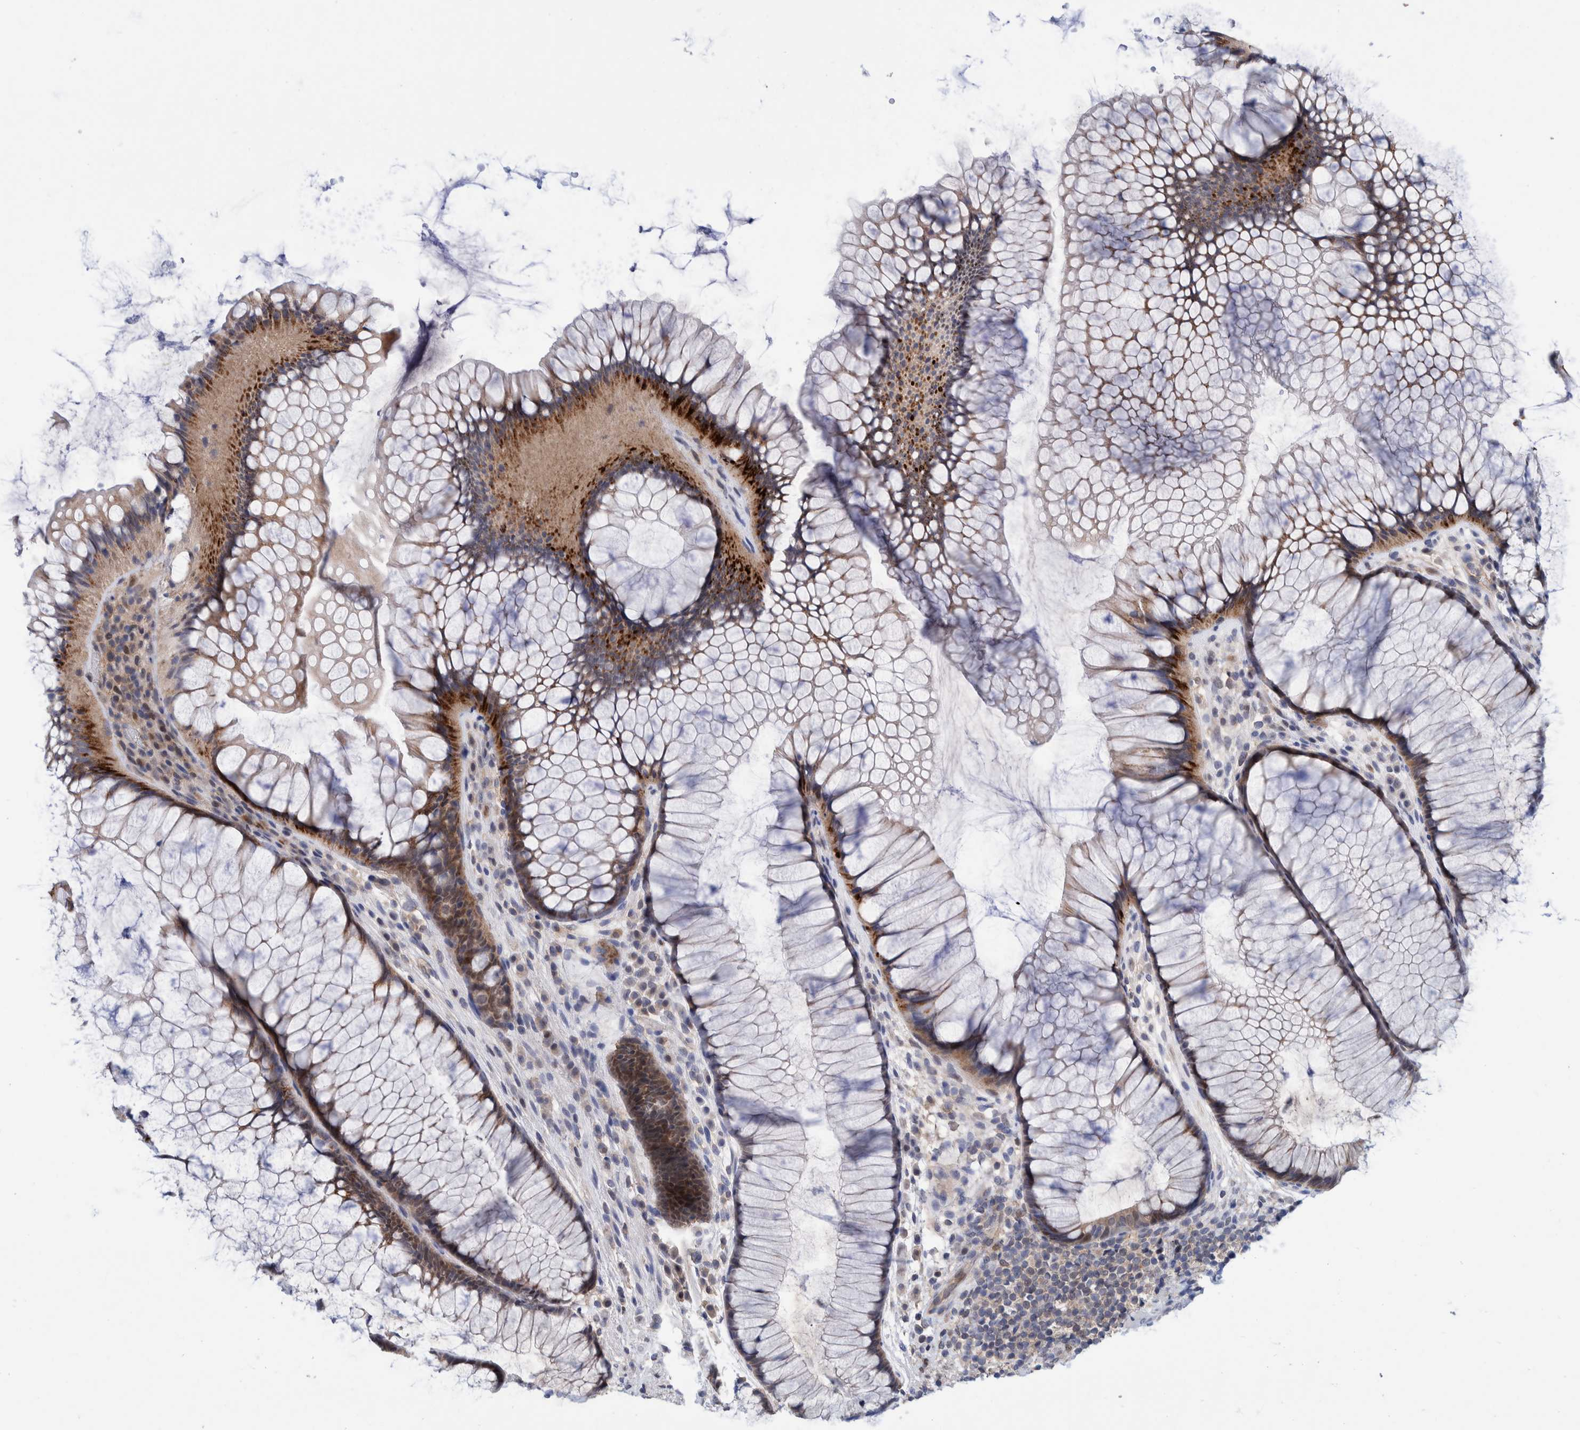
{"staining": {"intensity": "moderate", "quantity": ">75%", "location": "cytoplasmic/membranous"}, "tissue": "rectum", "cell_type": "Glandular cells", "image_type": "normal", "snomed": [{"axis": "morphology", "description": "Normal tissue, NOS"}, {"axis": "topography", "description": "Rectum"}], "caption": "Protein staining of unremarkable rectum exhibits moderate cytoplasmic/membranous expression in about >75% of glandular cells. (IHC, brightfield microscopy, high magnification).", "gene": "PFAS", "patient": {"sex": "male", "age": 51}}